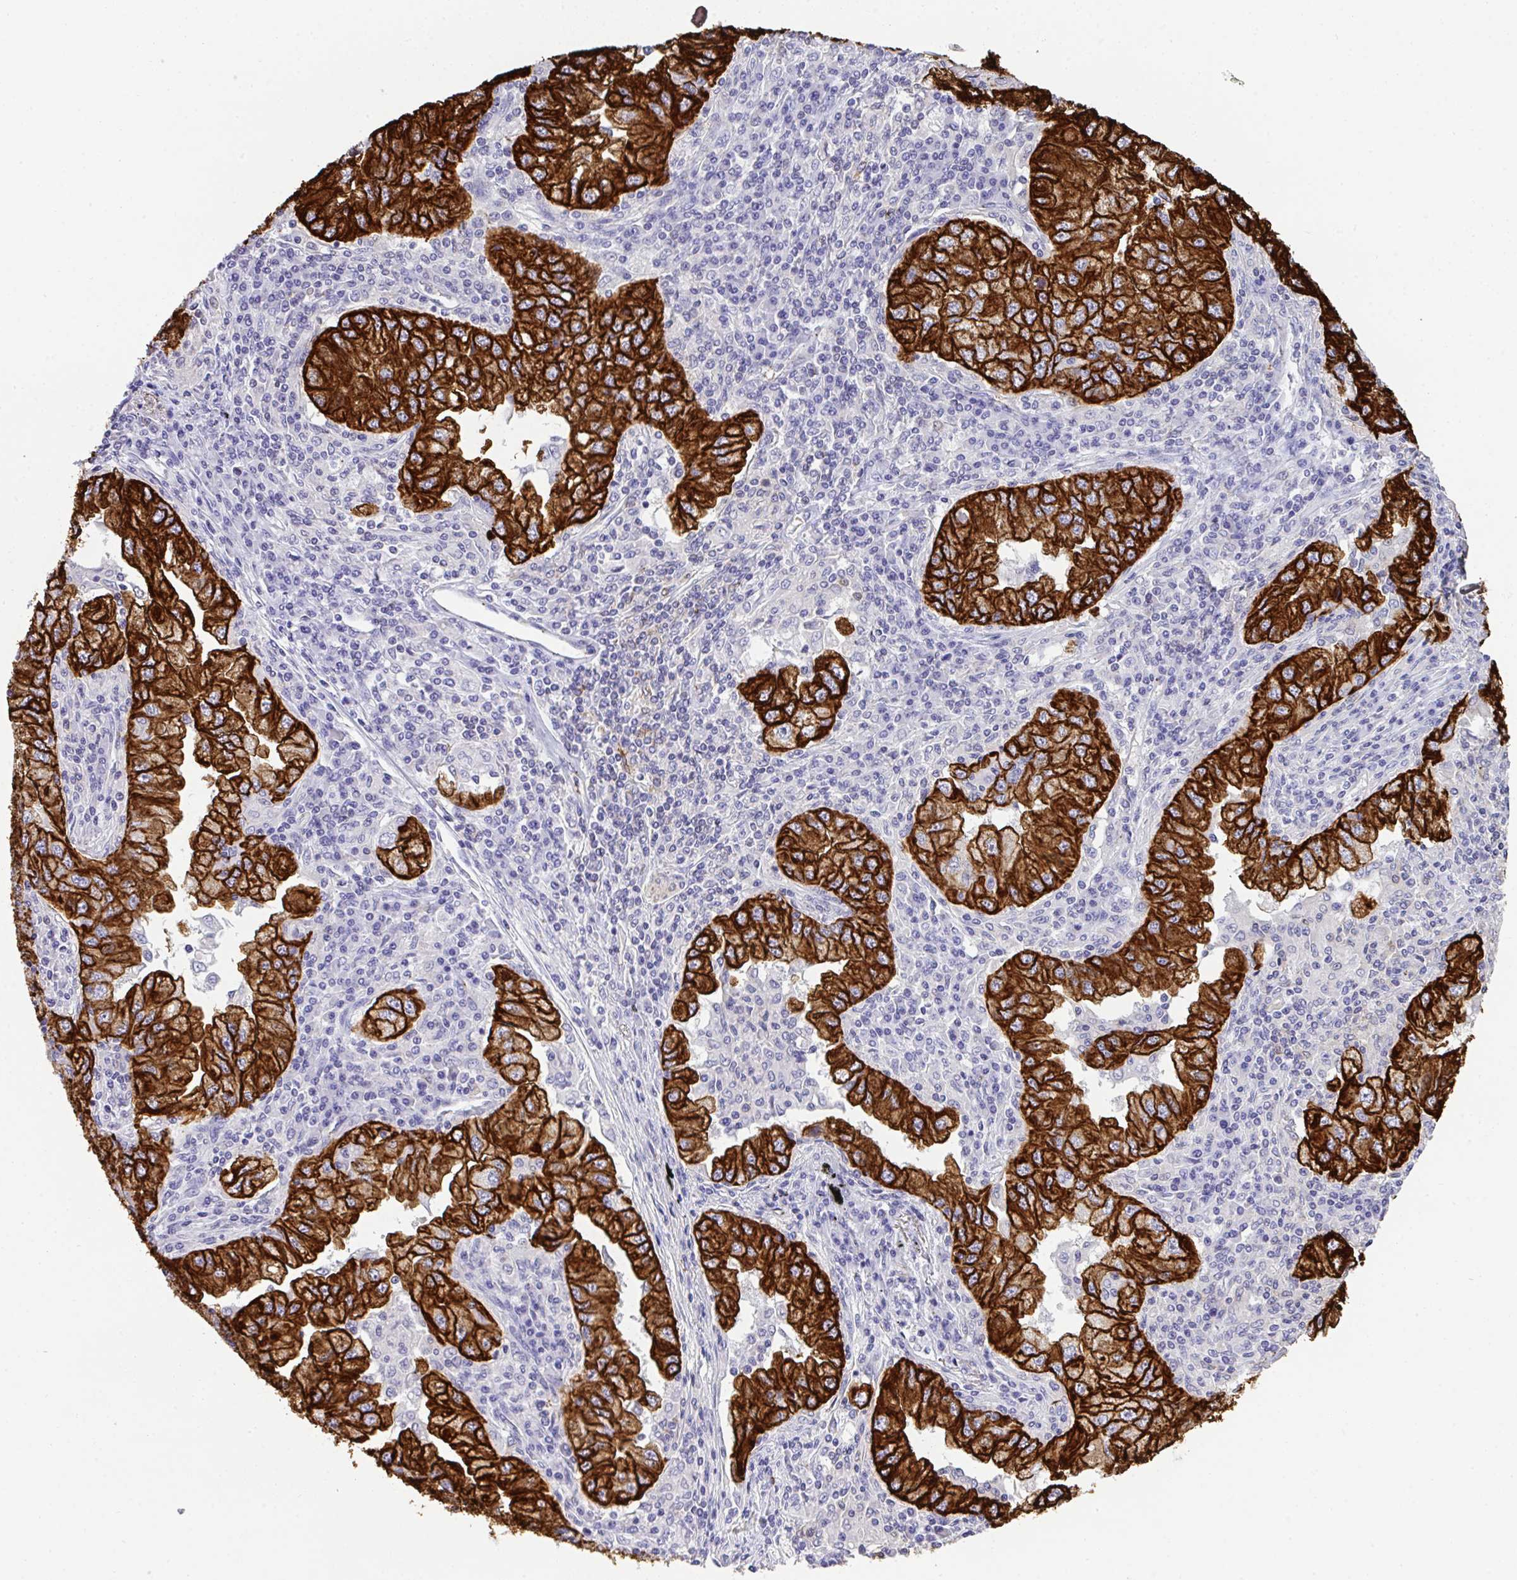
{"staining": {"intensity": "strong", "quantity": ">75%", "location": "cytoplasmic/membranous"}, "tissue": "lung cancer", "cell_type": "Tumor cells", "image_type": "cancer", "snomed": [{"axis": "morphology", "description": "Adenocarcinoma, NOS"}, {"axis": "morphology", "description": "Adenocarcinoma primary or metastatic"}, {"axis": "topography", "description": "Lung"}], "caption": "Protein expression analysis of human lung cancer reveals strong cytoplasmic/membranous positivity in about >75% of tumor cells. (DAB = brown stain, brightfield microscopy at high magnification).", "gene": "TNFAIP8", "patient": {"sex": "male", "age": 74}}